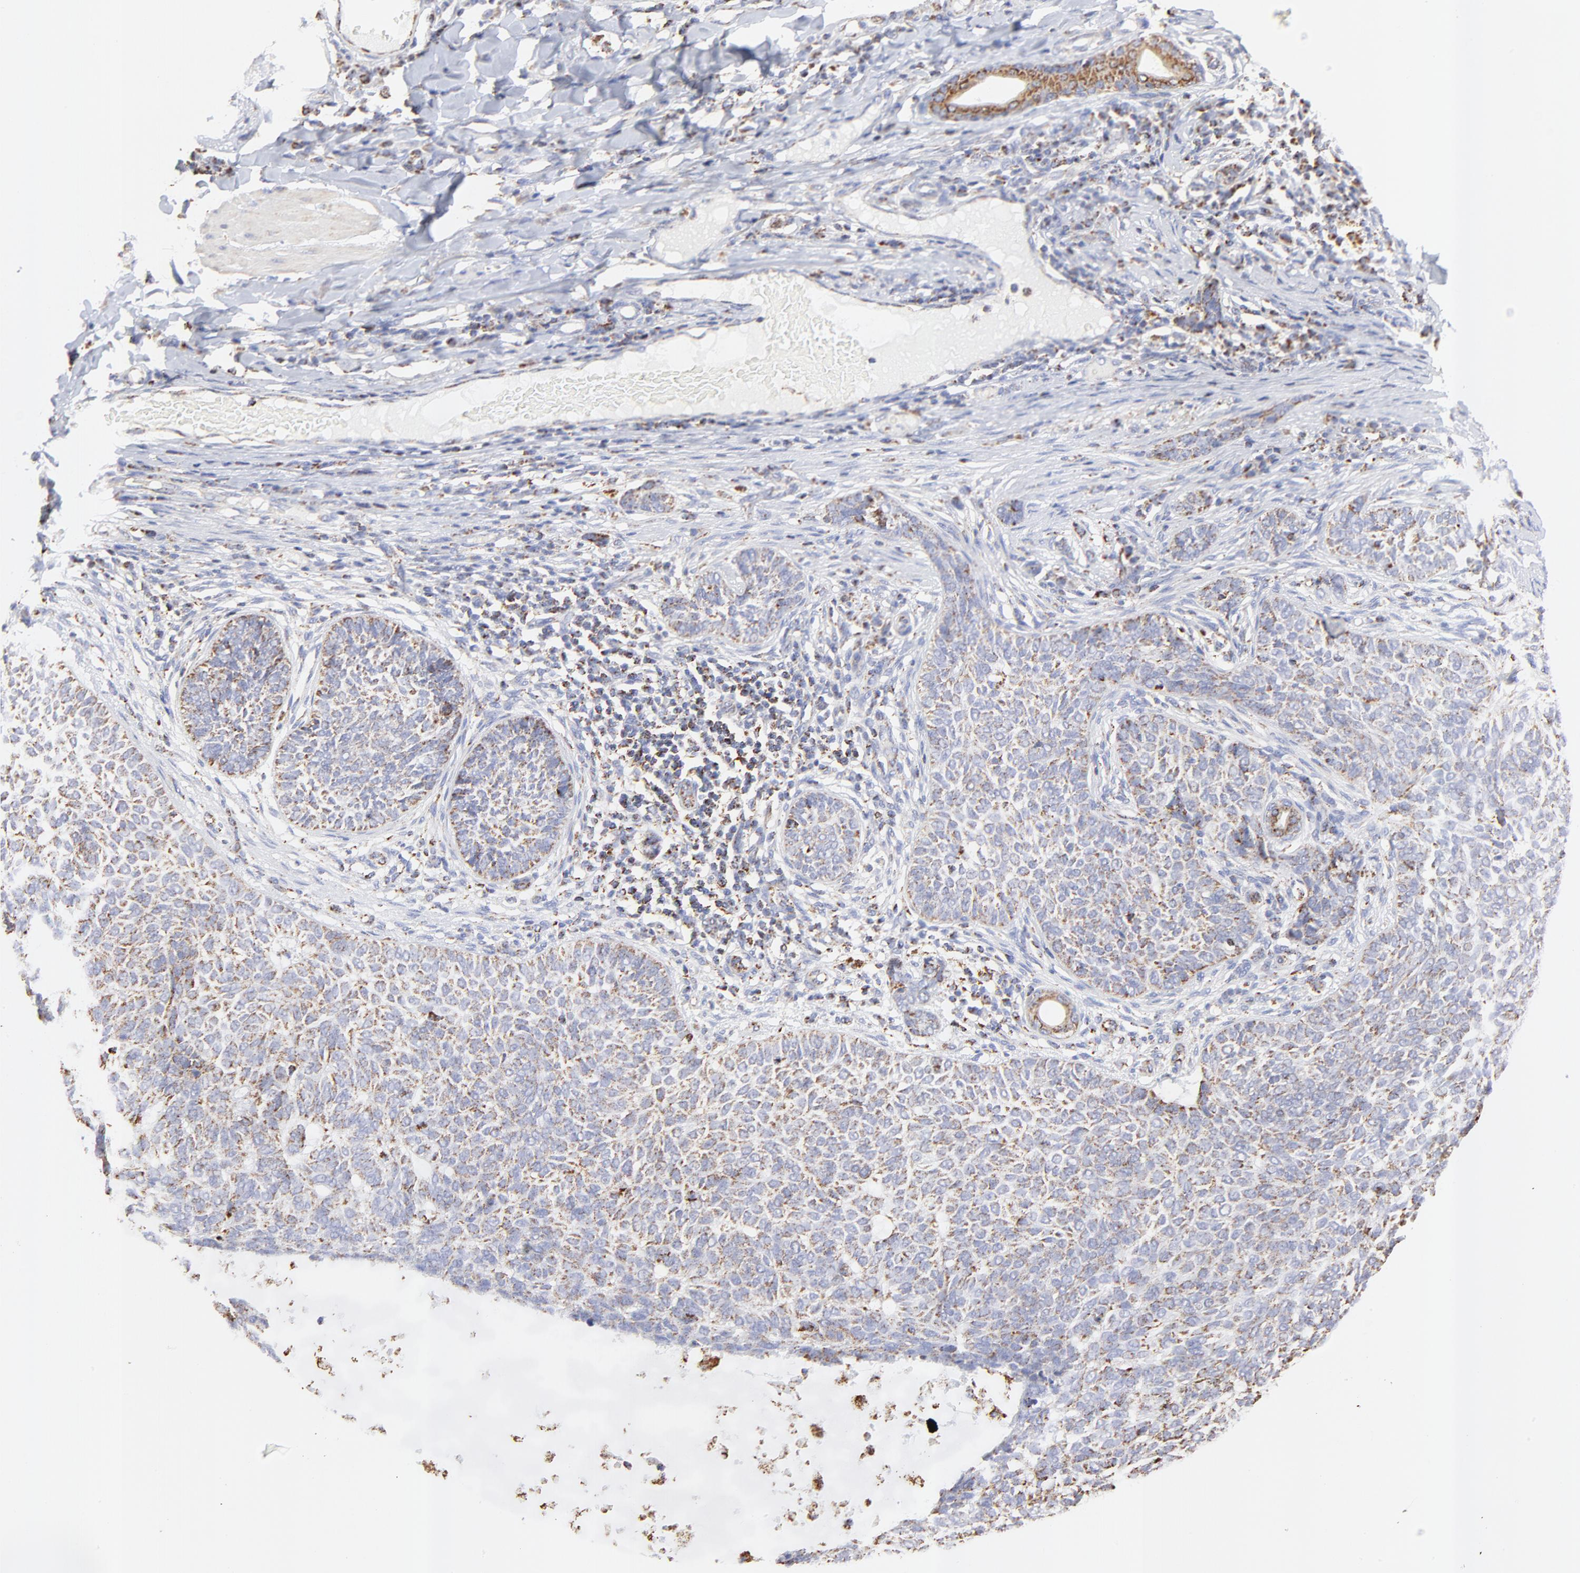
{"staining": {"intensity": "weak", "quantity": ">75%", "location": "cytoplasmic/membranous"}, "tissue": "skin cancer", "cell_type": "Tumor cells", "image_type": "cancer", "snomed": [{"axis": "morphology", "description": "Basal cell carcinoma"}, {"axis": "topography", "description": "Skin"}], "caption": "This is an image of immunohistochemistry (IHC) staining of skin cancer (basal cell carcinoma), which shows weak staining in the cytoplasmic/membranous of tumor cells.", "gene": "COX4I1", "patient": {"sex": "male", "age": 87}}